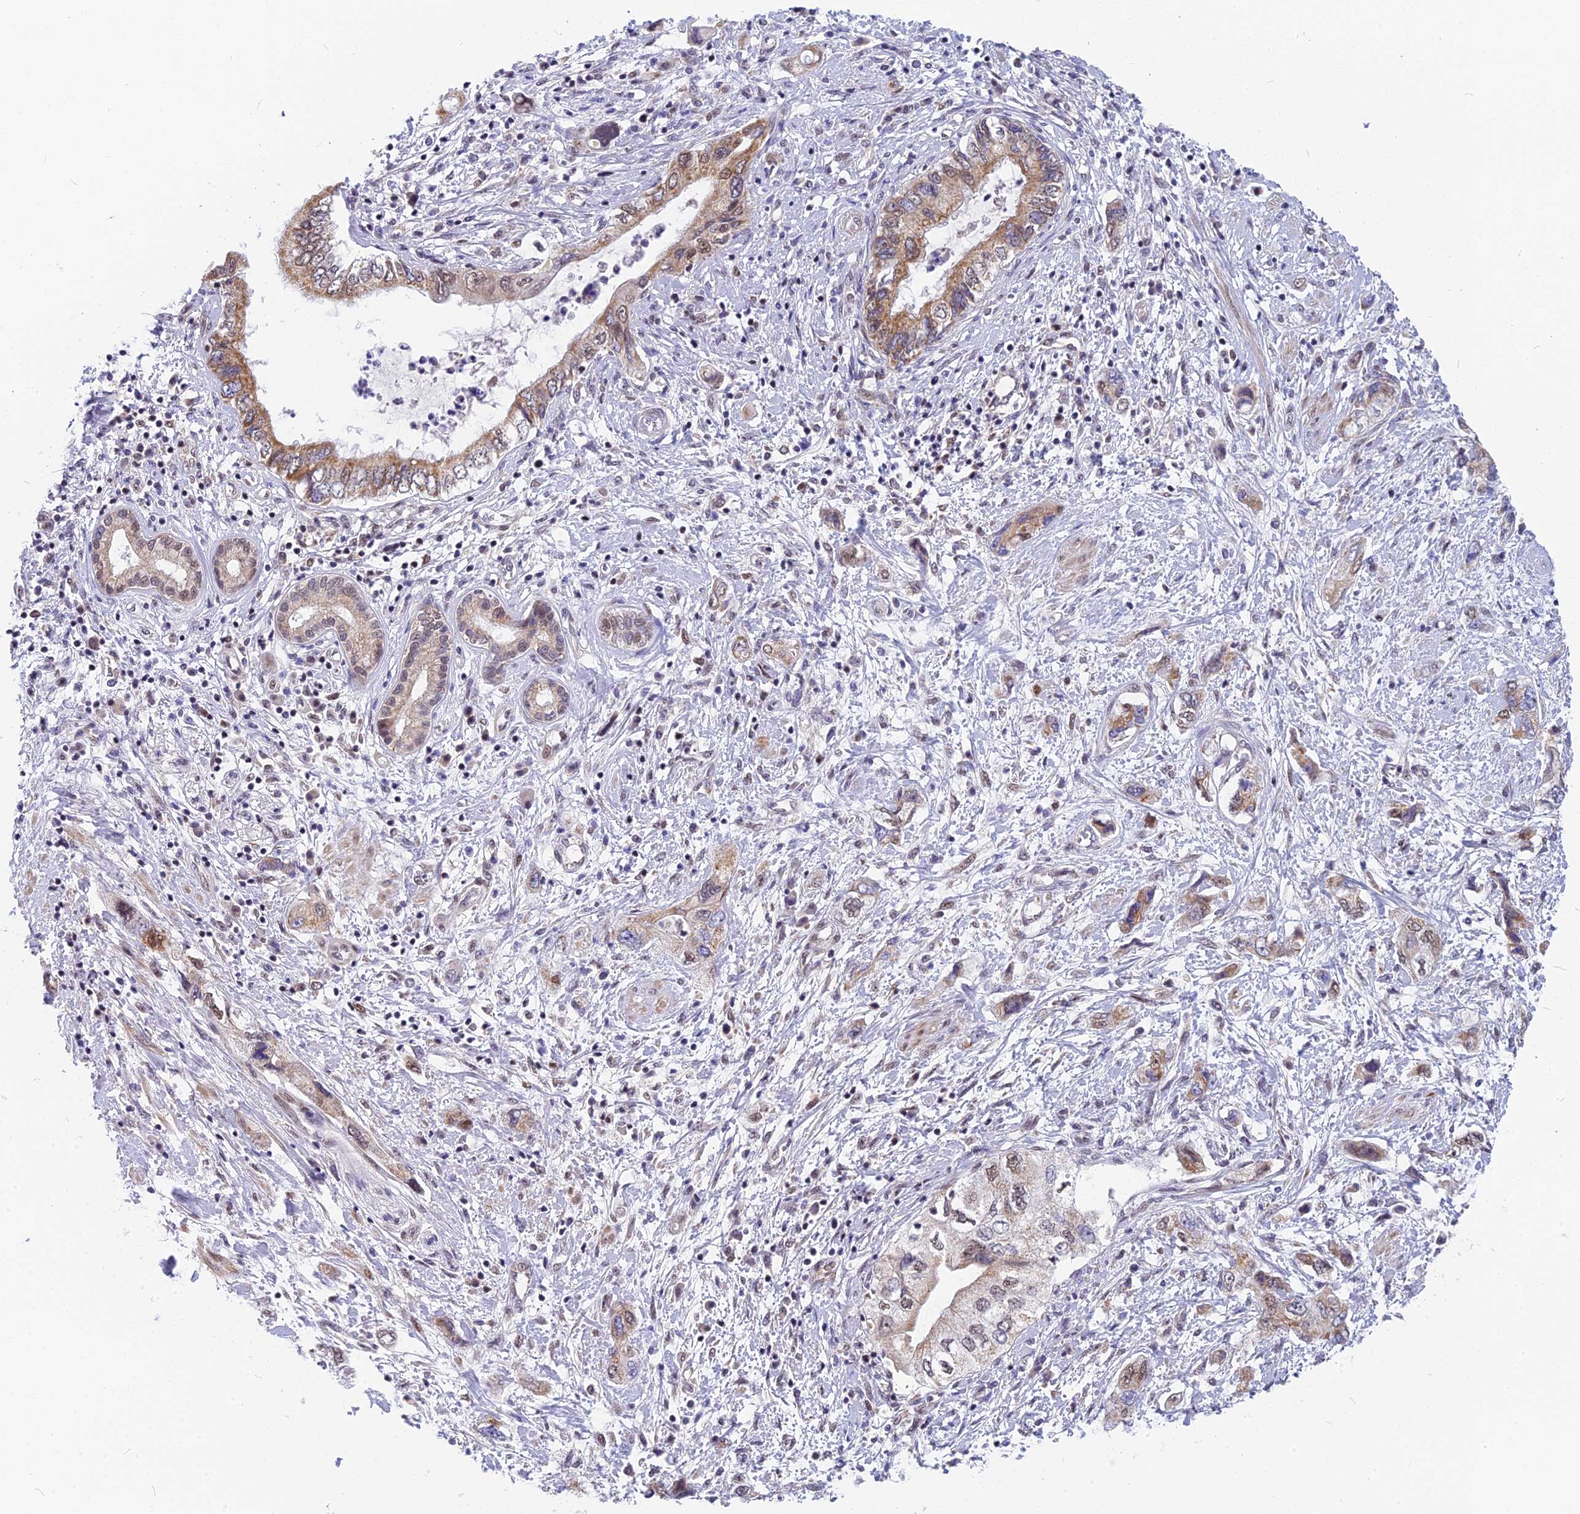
{"staining": {"intensity": "moderate", "quantity": "25%-75%", "location": "cytoplasmic/membranous"}, "tissue": "pancreatic cancer", "cell_type": "Tumor cells", "image_type": "cancer", "snomed": [{"axis": "morphology", "description": "Adenocarcinoma, NOS"}, {"axis": "topography", "description": "Pancreas"}], "caption": "Immunohistochemical staining of adenocarcinoma (pancreatic) shows medium levels of moderate cytoplasmic/membranous protein positivity in approximately 25%-75% of tumor cells. The protein of interest is stained brown, and the nuclei are stained in blue (DAB (3,3'-diaminobenzidine) IHC with brightfield microscopy, high magnification).", "gene": "CMC1", "patient": {"sex": "female", "age": 73}}